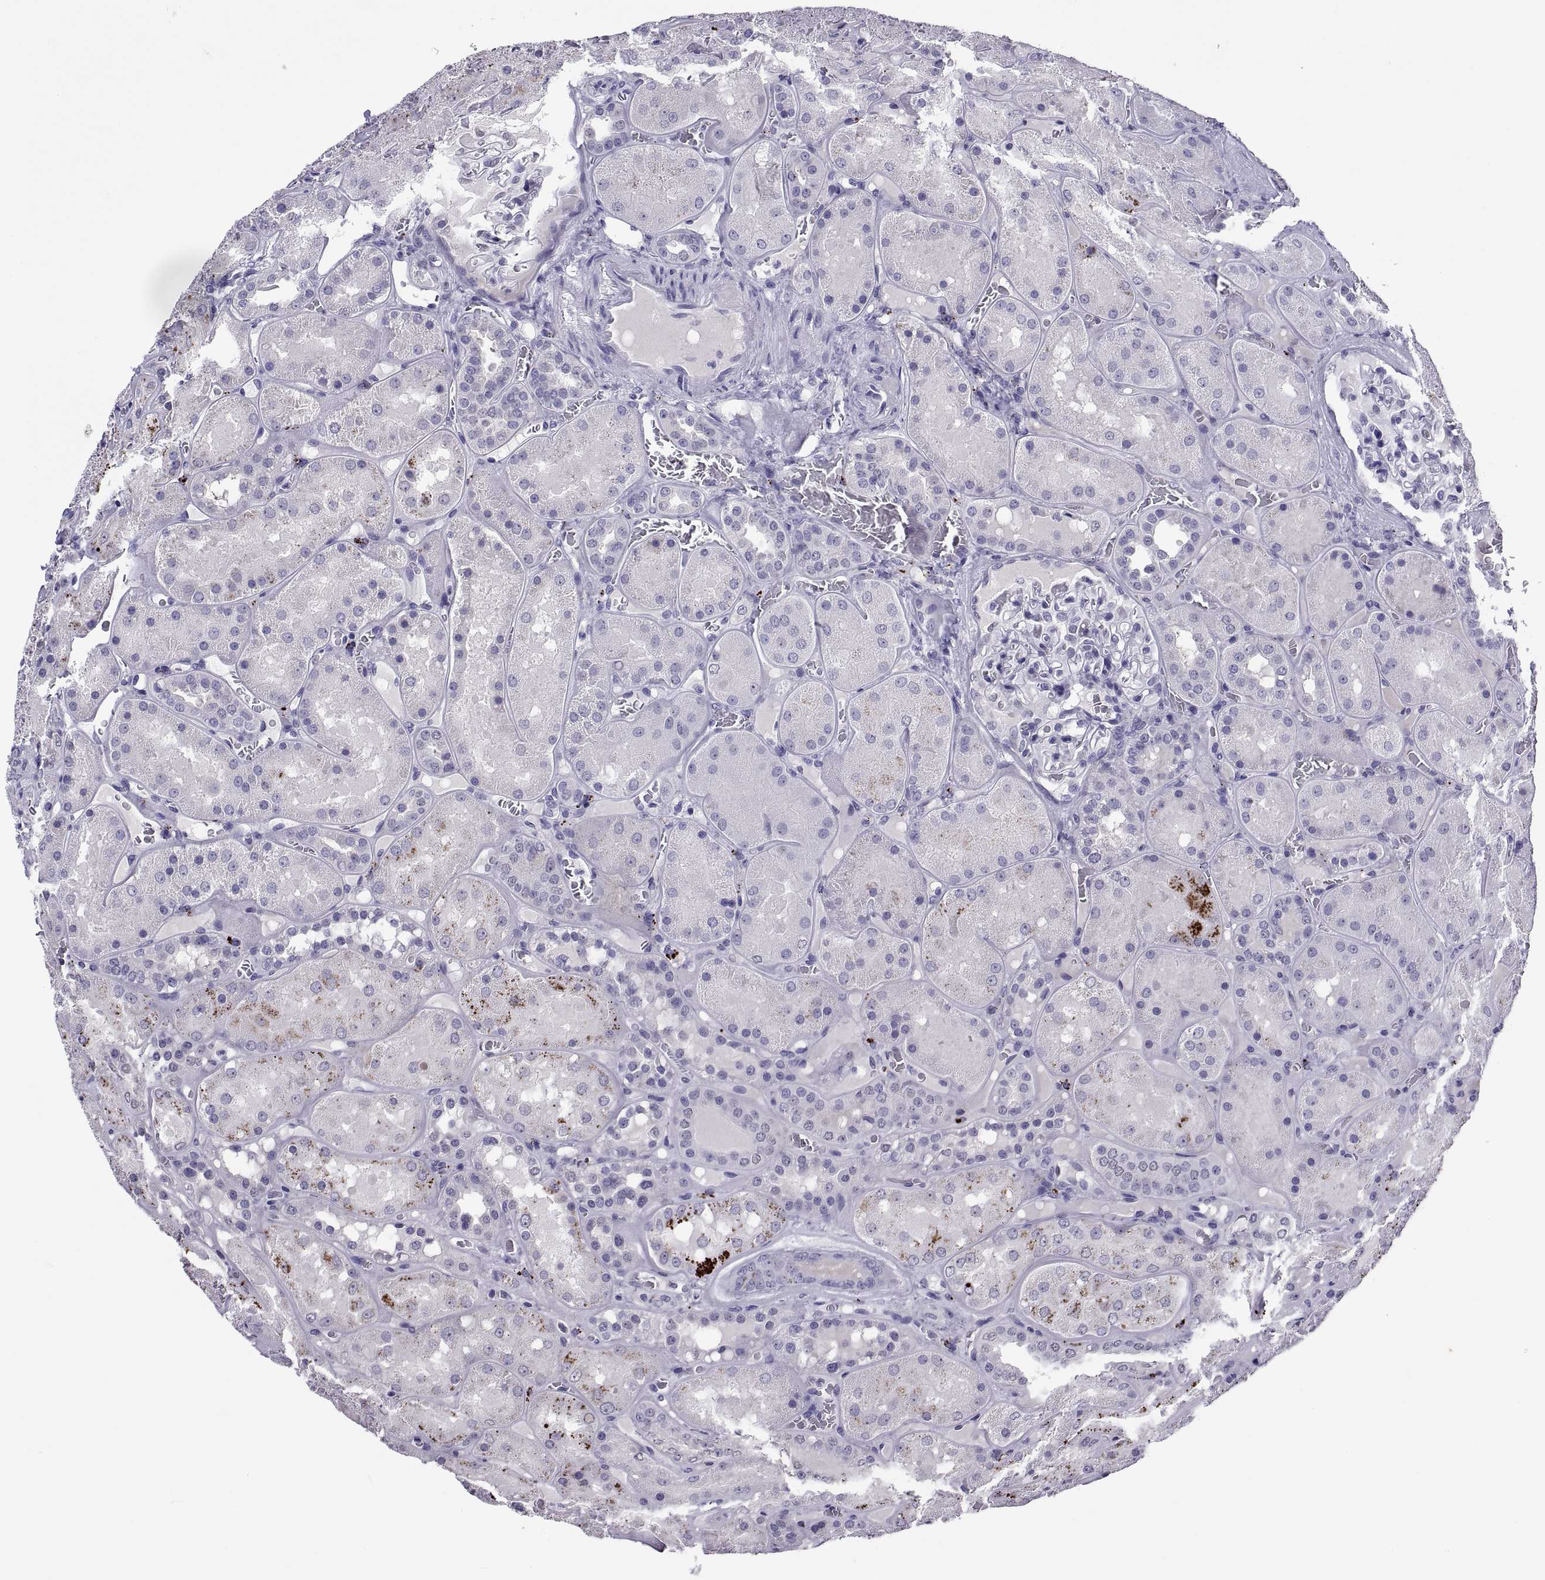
{"staining": {"intensity": "negative", "quantity": "none", "location": "none"}, "tissue": "kidney", "cell_type": "Cells in glomeruli", "image_type": "normal", "snomed": [{"axis": "morphology", "description": "Normal tissue, NOS"}, {"axis": "topography", "description": "Kidney"}], "caption": "High power microscopy micrograph of an IHC image of normal kidney, revealing no significant staining in cells in glomeruli.", "gene": "TGFBR3L", "patient": {"sex": "male", "age": 73}}